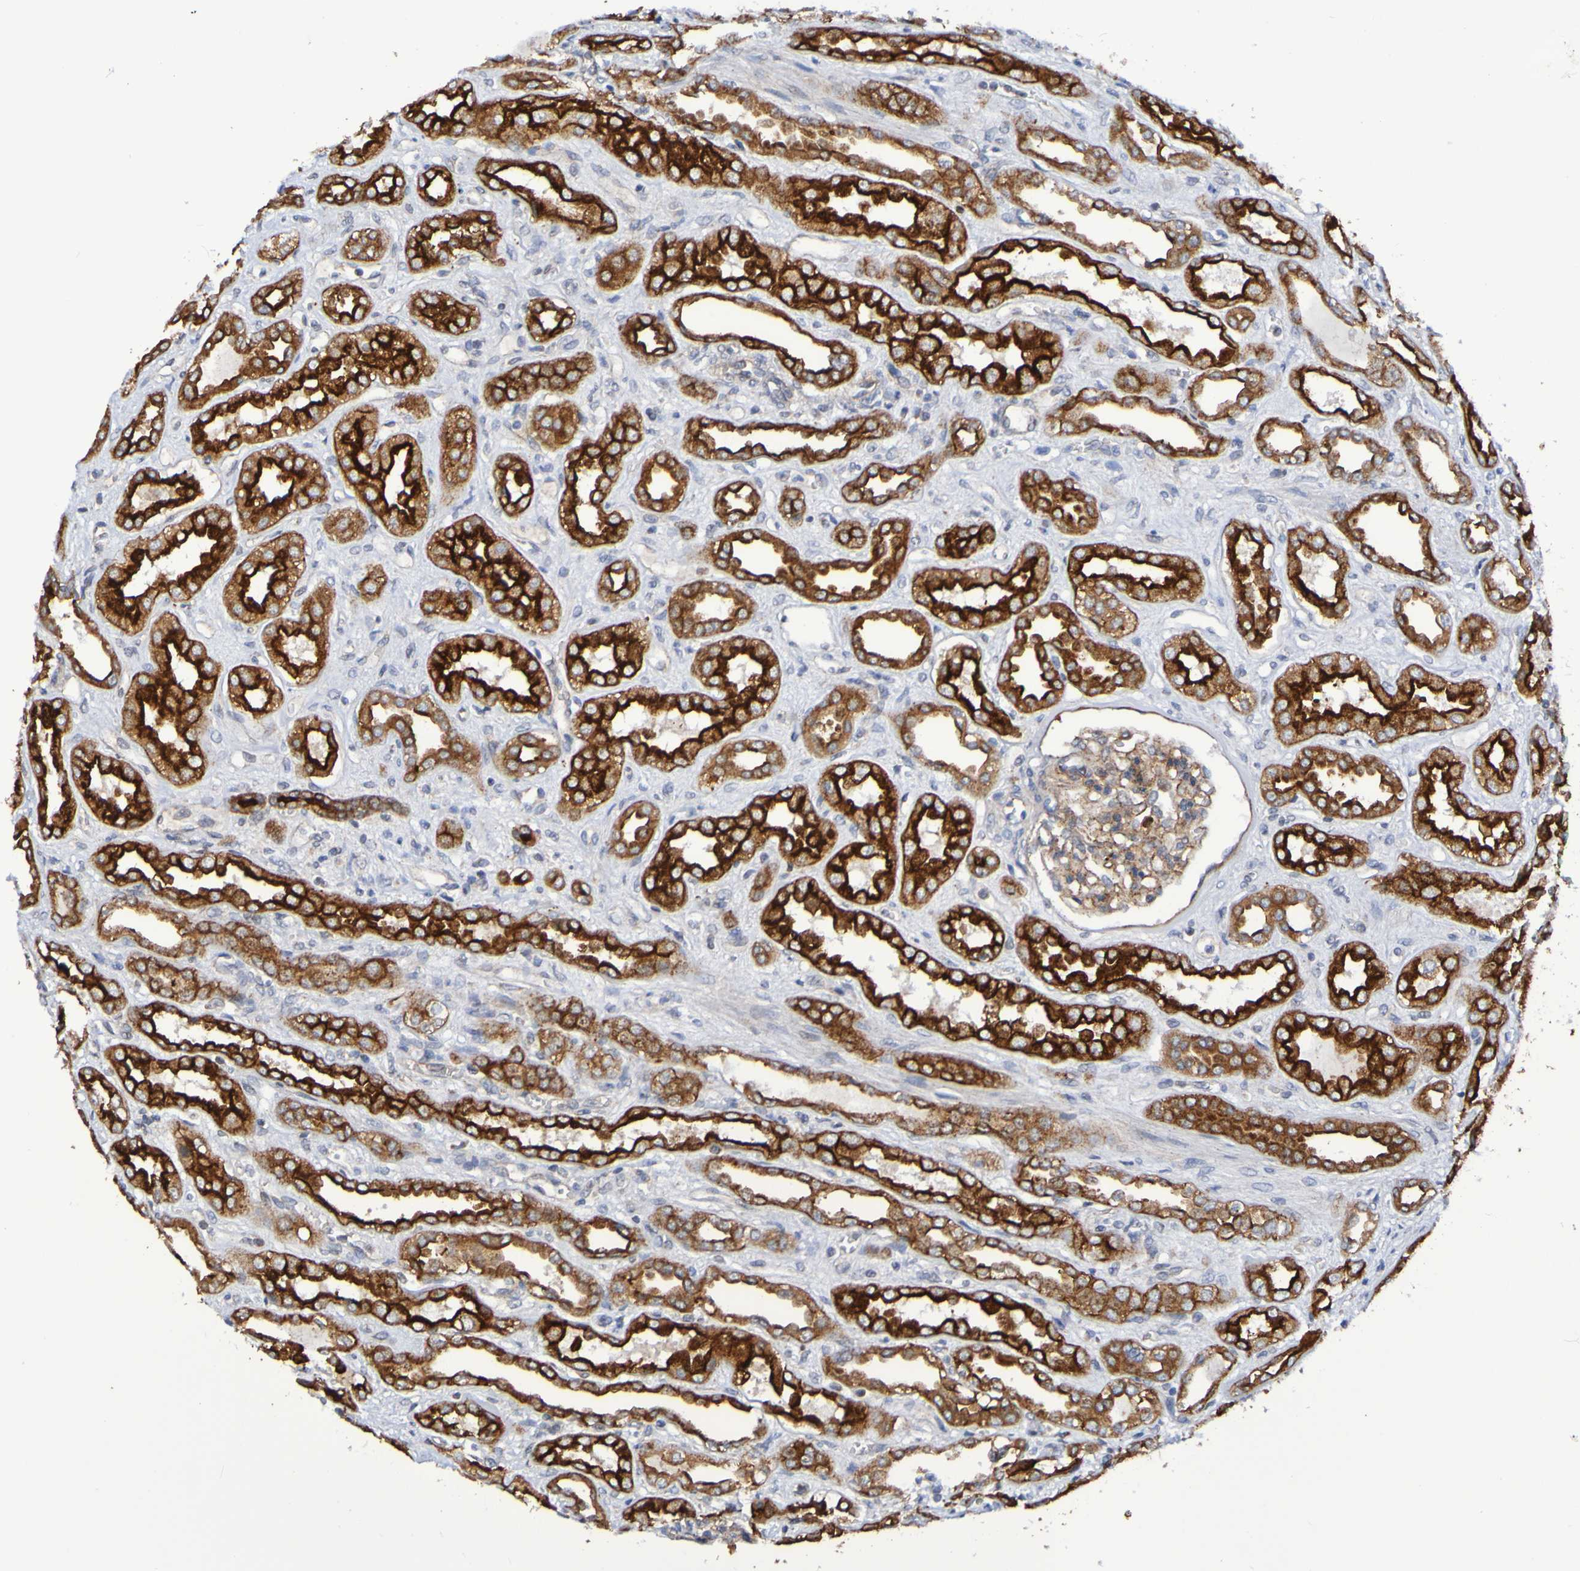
{"staining": {"intensity": "moderate", "quantity": "<25%", "location": "cytoplasmic/membranous"}, "tissue": "kidney", "cell_type": "Cells in glomeruli", "image_type": "normal", "snomed": [{"axis": "morphology", "description": "Normal tissue, NOS"}, {"axis": "topography", "description": "Kidney"}], "caption": "A brown stain shows moderate cytoplasmic/membranous staining of a protein in cells in glomeruli of unremarkable kidney. The staining was performed using DAB, with brown indicating positive protein expression. Nuclei are stained blue with hematoxylin.", "gene": "GJB1", "patient": {"sex": "male", "age": 59}}